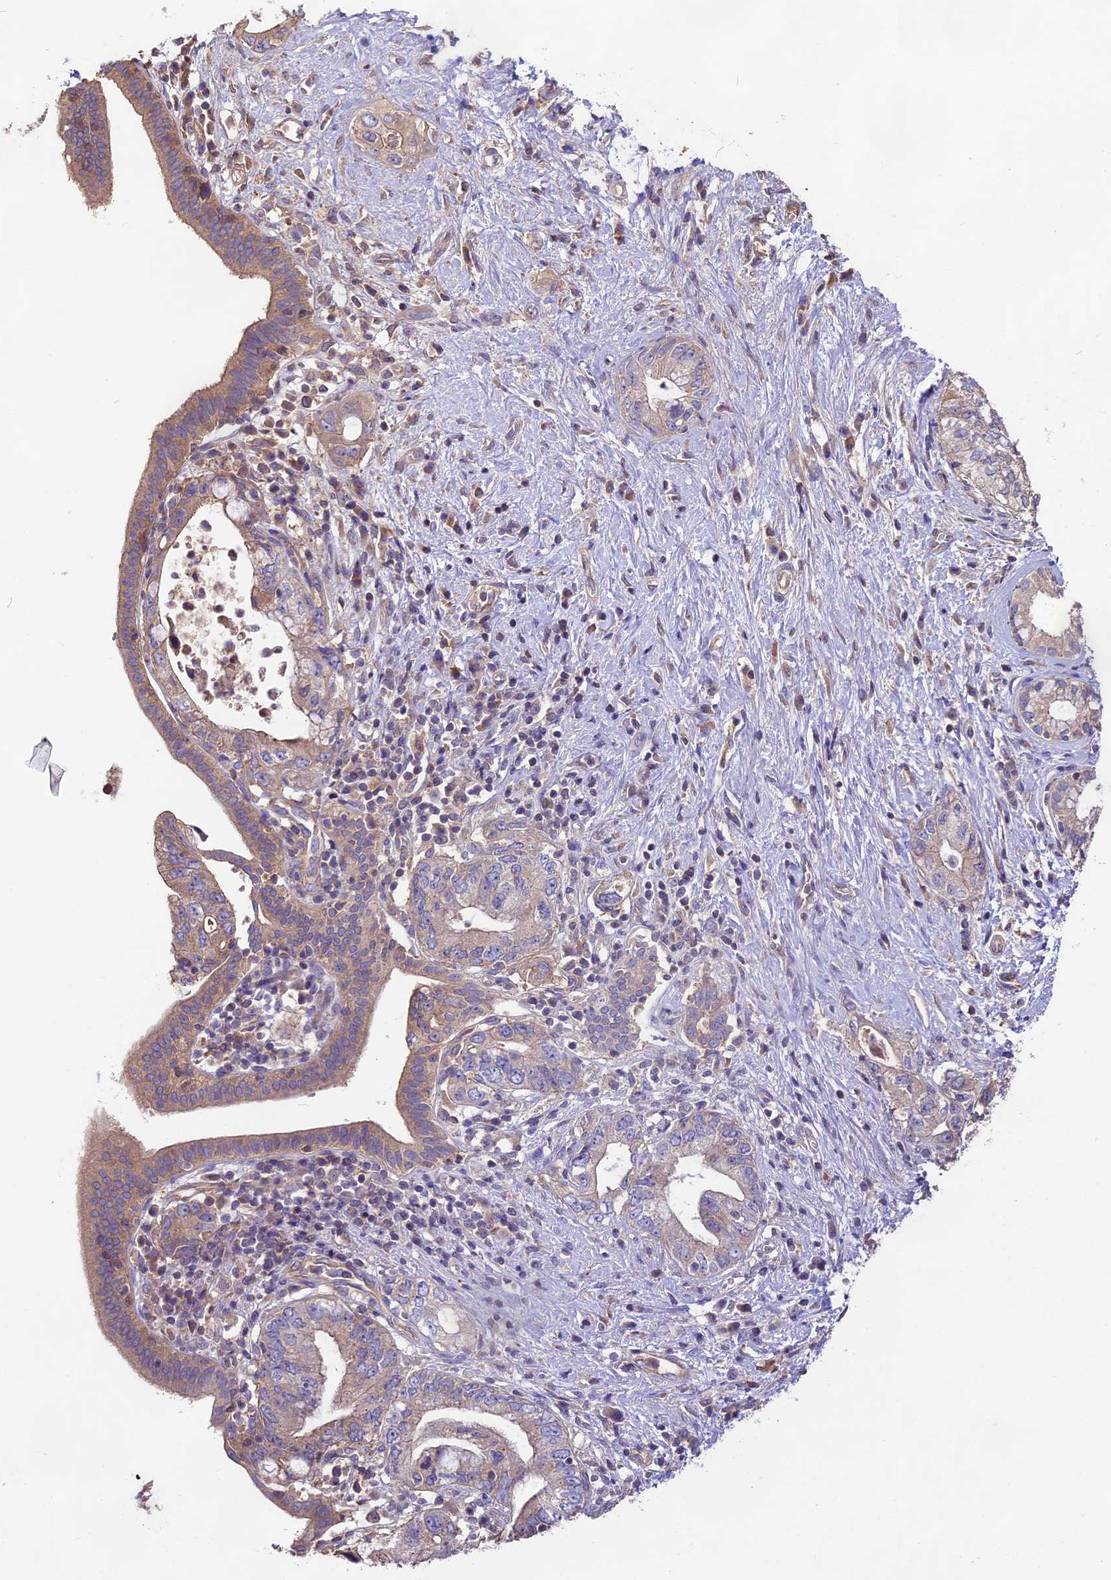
{"staining": {"intensity": "moderate", "quantity": "25%-75%", "location": "cytoplasmic/membranous"}, "tissue": "pancreatic cancer", "cell_type": "Tumor cells", "image_type": "cancer", "snomed": [{"axis": "morphology", "description": "Adenocarcinoma, NOS"}, {"axis": "topography", "description": "Pancreas"}], "caption": "The histopathology image demonstrates a brown stain indicating the presence of a protein in the cytoplasmic/membranous of tumor cells in pancreatic cancer.", "gene": "ANO3", "patient": {"sex": "female", "age": 73}}